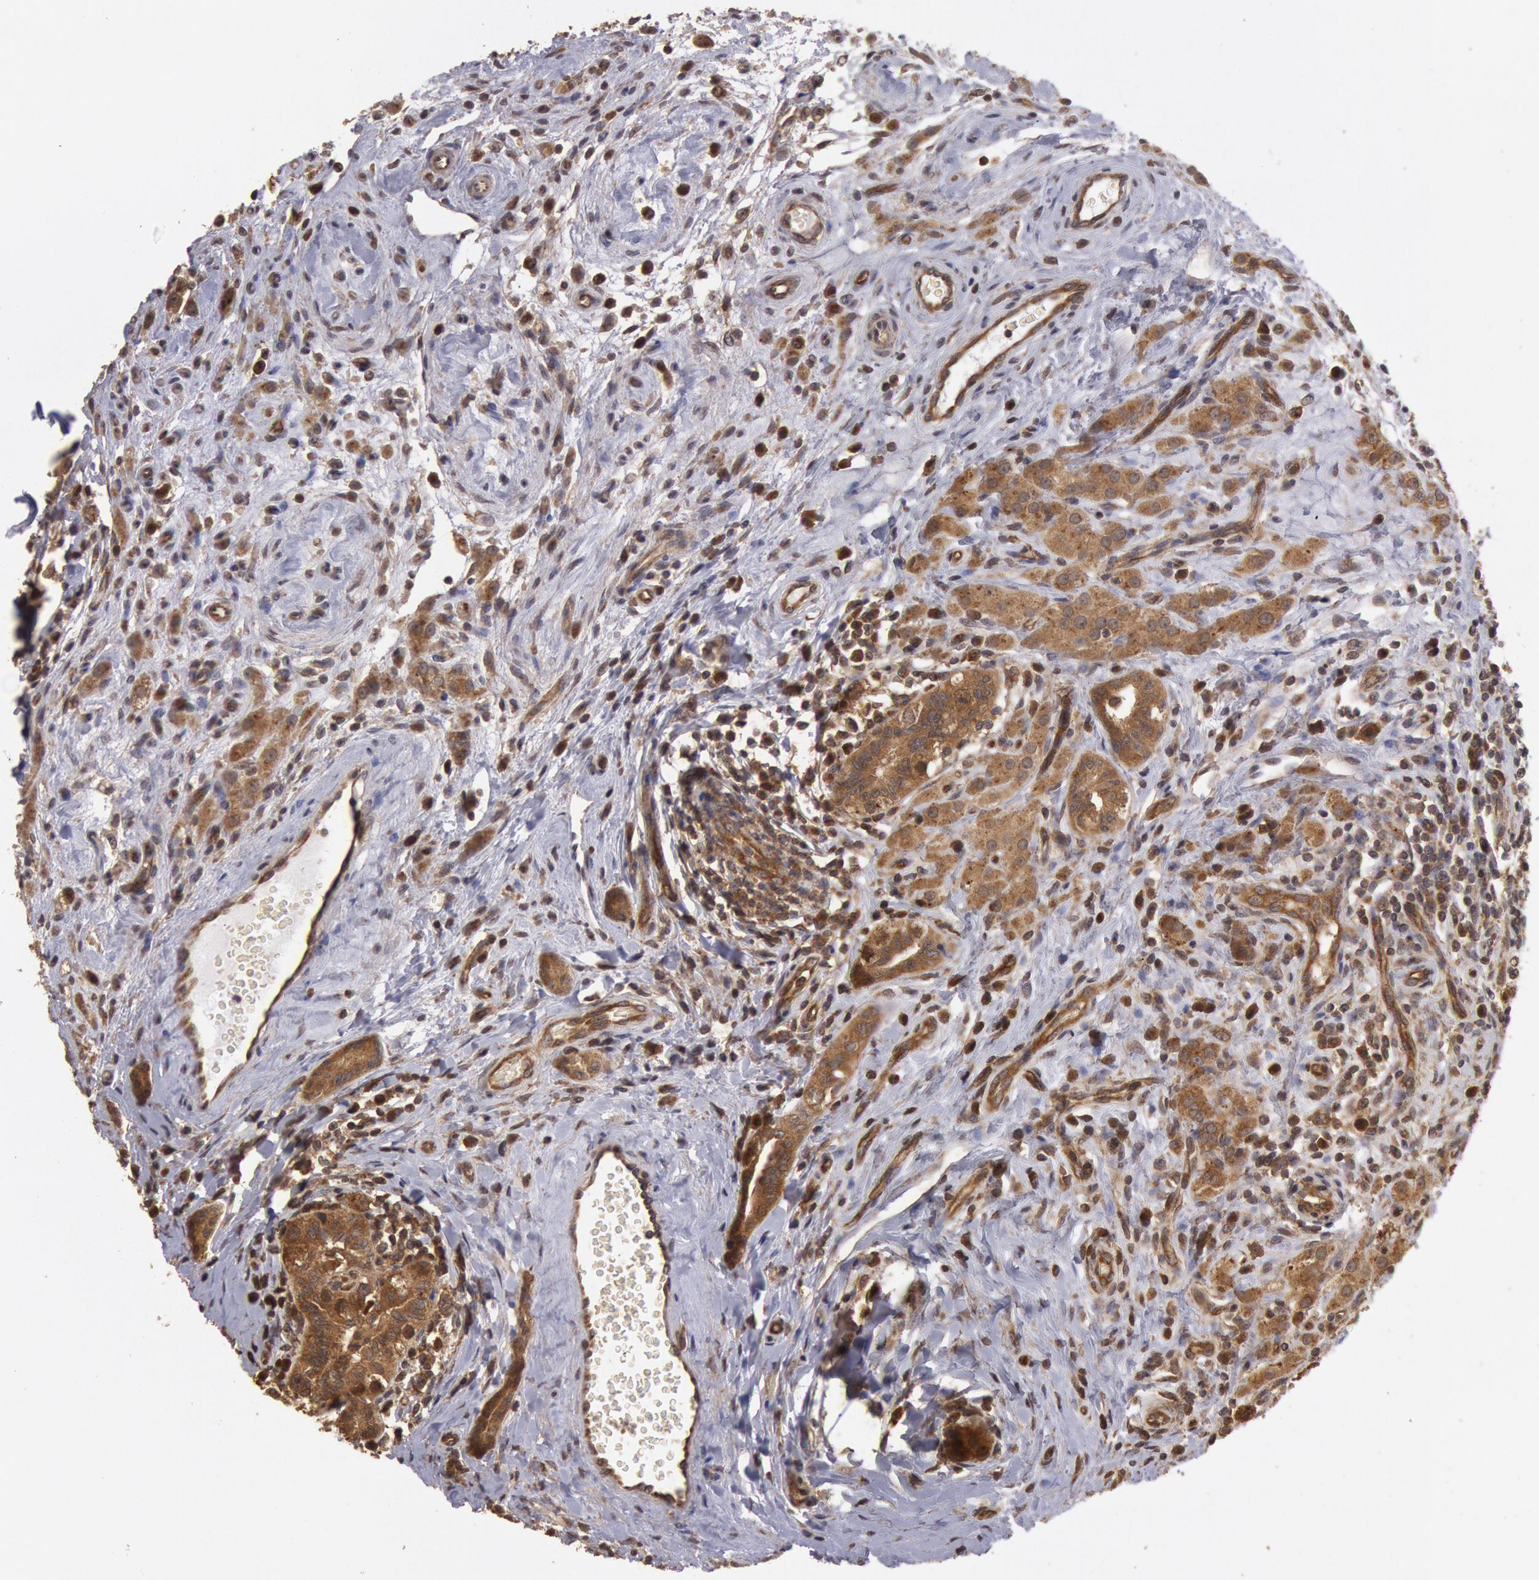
{"staining": {"intensity": "moderate", "quantity": ">75%", "location": "cytoplasmic/membranous"}, "tissue": "testis cancer", "cell_type": "Tumor cells", "image_type": "cancer", "snomed": [{"axis": "morphology", "description": "Seminoma, NOS"}, {"axis": "topography", "description": "Testis"}], "caption": "Immunohistochemistry (IHC) image of seminoma (testis) stained for a protein (brown), which displays medium levels of moderate cytoplasmic/membranous expression in approximately >75% of tumor cells.", "gene": "USP14", "patient": {"sex": "male", "age": 32}}